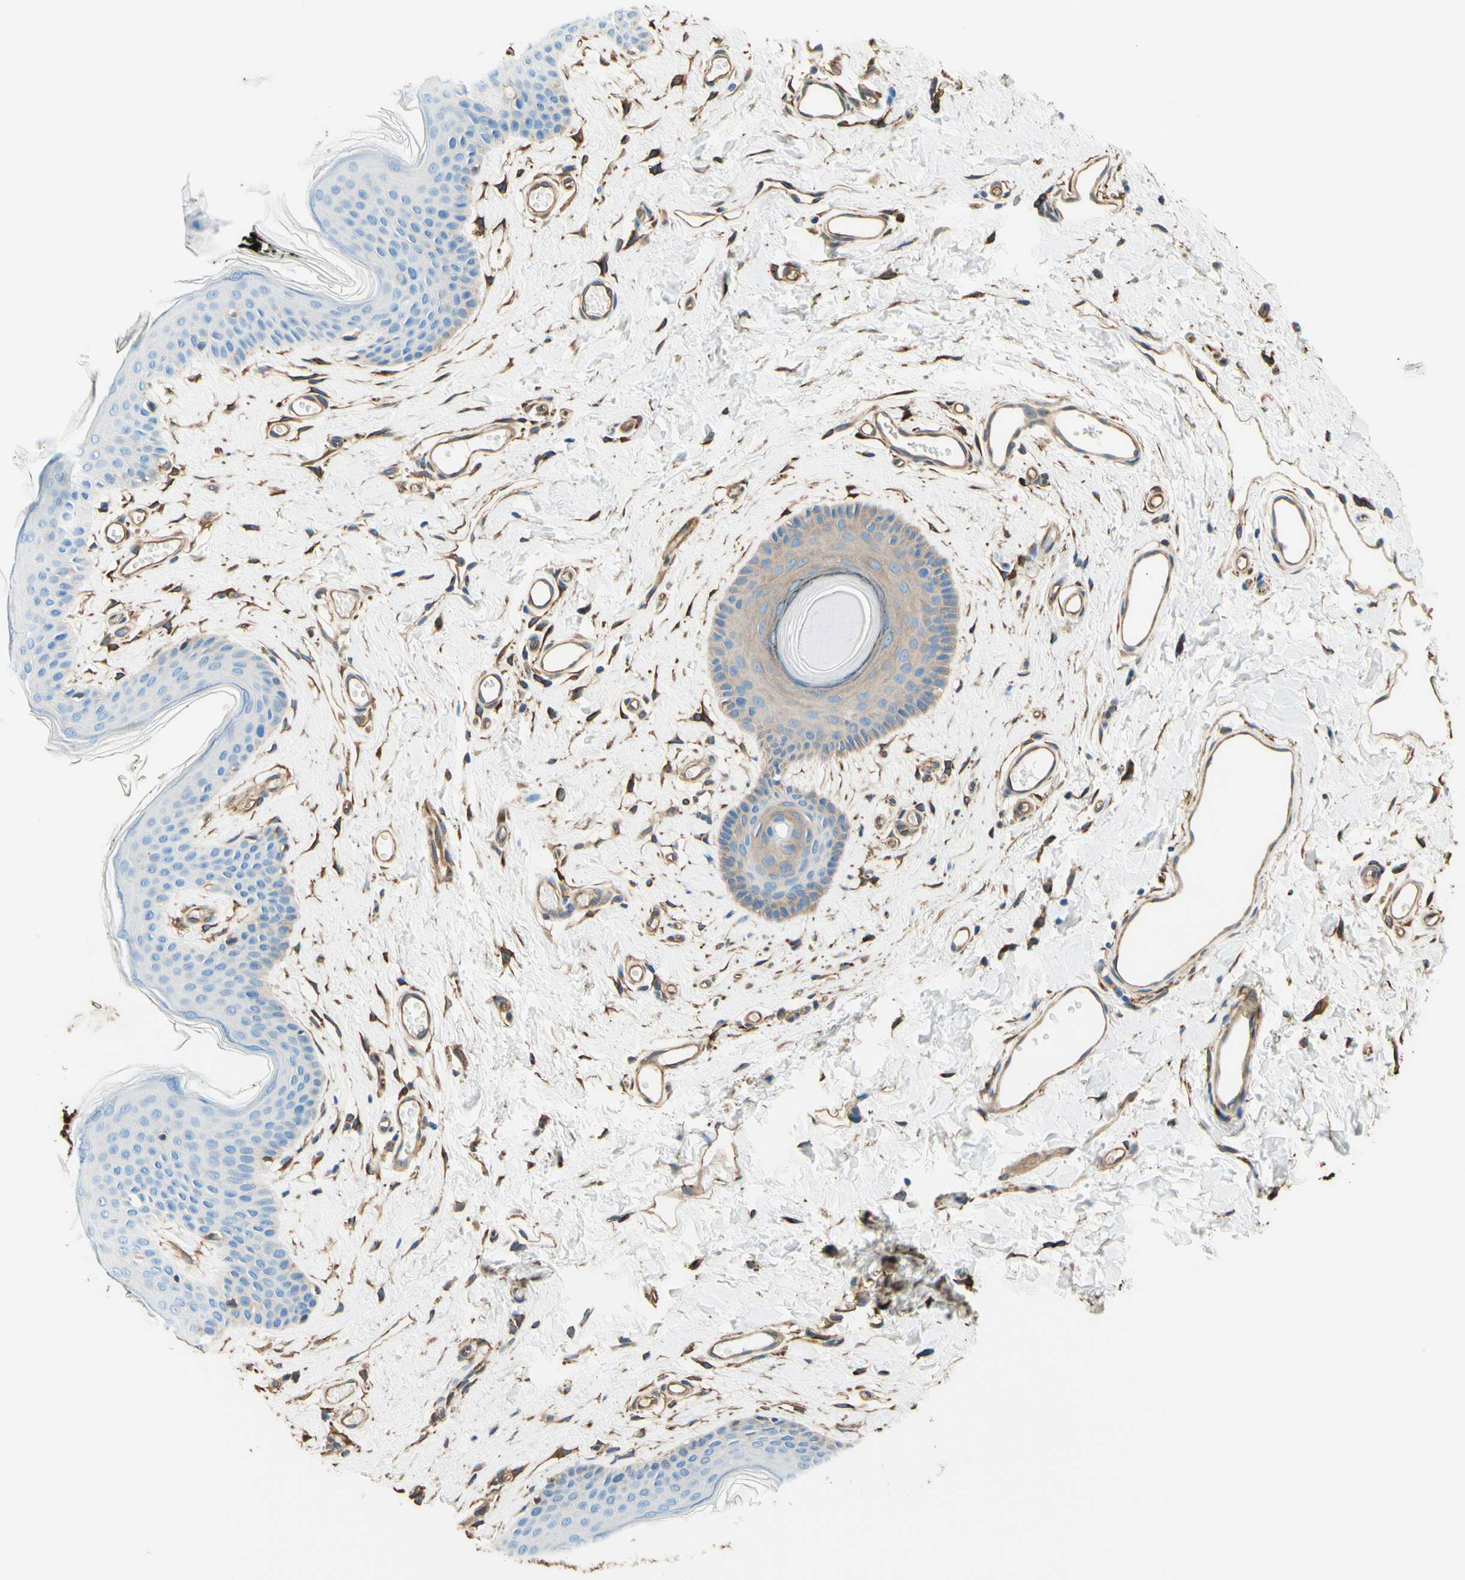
{"staining": {"intensity": "negative", "quantity": "none", "location": "none"}, "tissue": "skin", "cell_type": "Epidermal cells", "image_type": "normal", "snomed": [{"axis": "morphology", "description": "Normal tissue, NOS"}, {"axis": "morphology", "description": "Inflammation, NOS"}, {"axis": "topography", "description": "Vulva"}], "caption": "High power microscopy image of an immunohistochemistry photomicrograph of normal skin, revealing no significant positivity in epidermal cells.", "gene": "DPYSL3", "patient": {"sex": "female", "age": 84}}